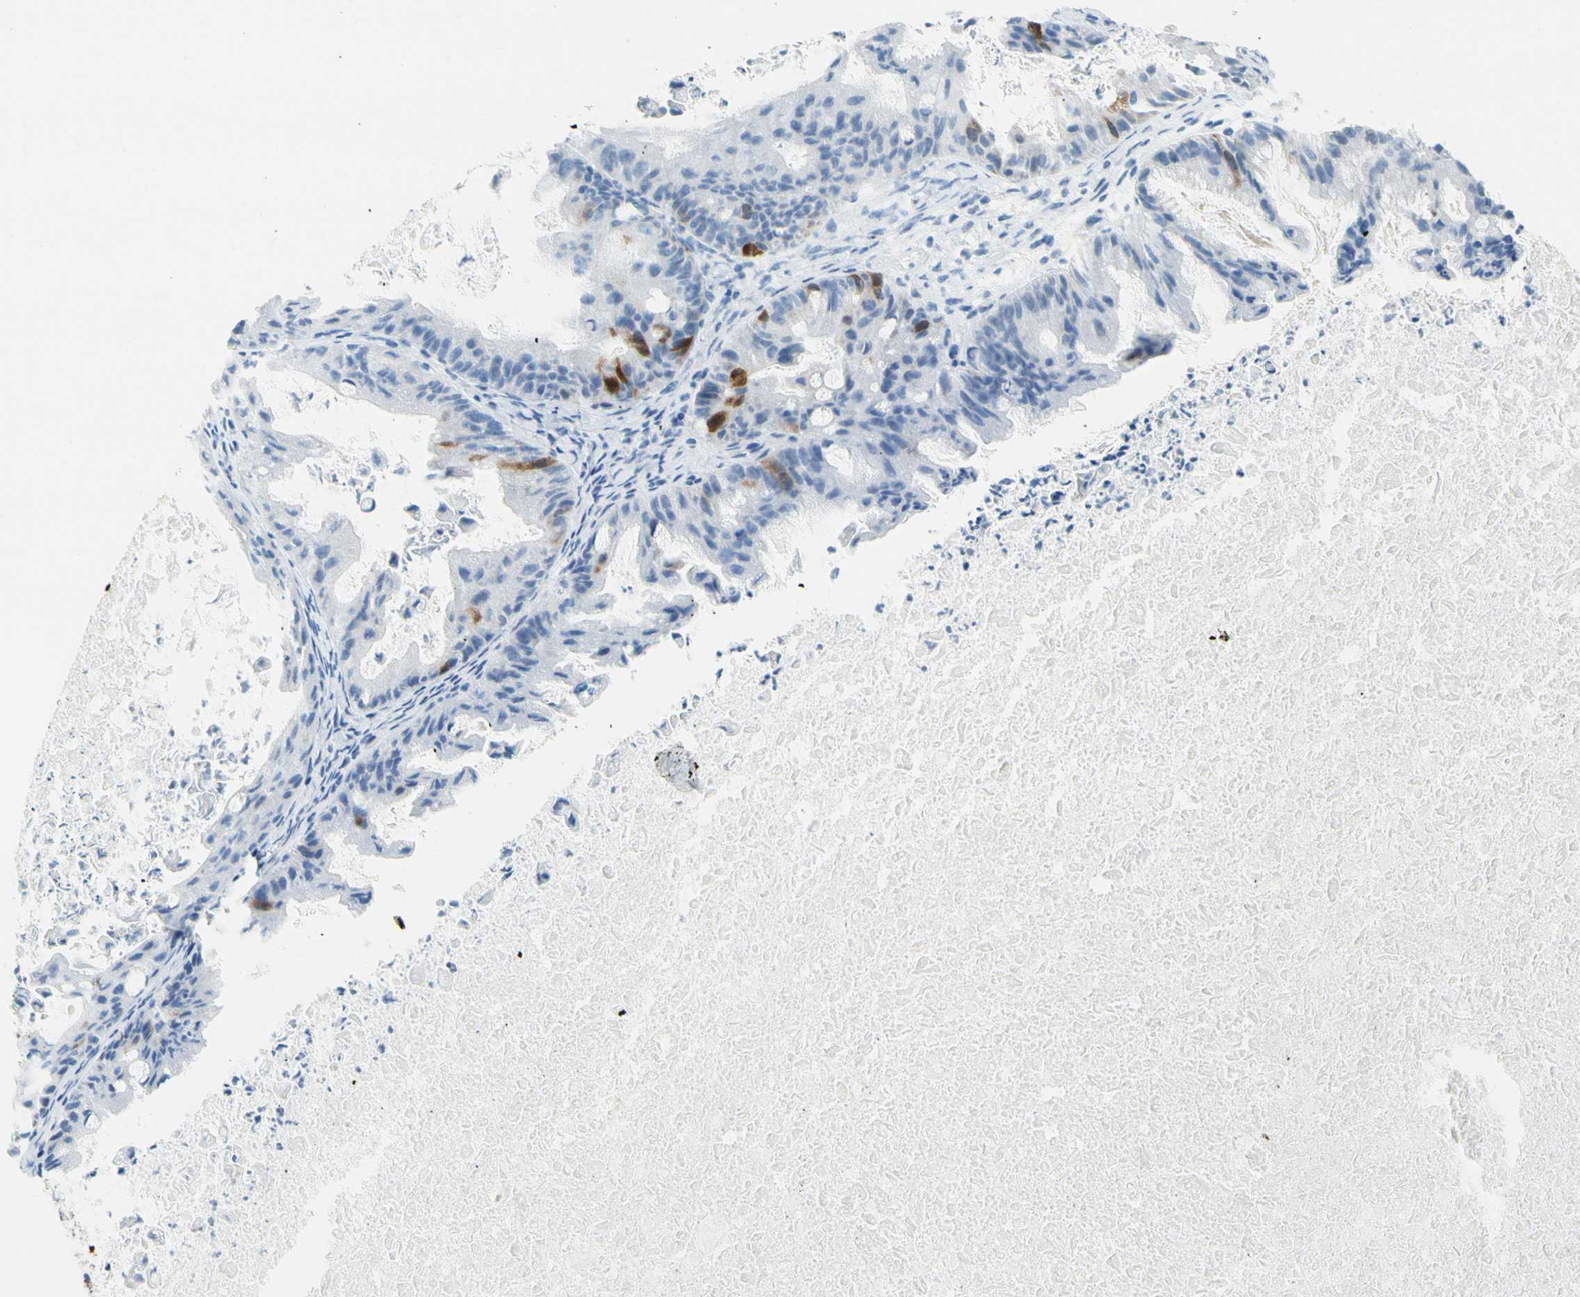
{"staining": {"intensity": "moderate", "quantity": "<25%", "location": "cytoplasmic/membranous"}, "tissue": "ovarian cancer", "cell_type": "Tumor cells", "image_type": "cancer", "snomed": [{"axis": "morphology", "description": "Cystadenocarcinoma, mucinous, NOS"}, {"axis": "topography", "description": "Ovary"}], "caption": "Ovarian cancer was stained to show a protein in brown. There is low levels of moderate cytoplasmic/membranous staining in about <25% of tumor cells.", "gene": "TACC3", "patient": {"sex": "female", "age": 37}}